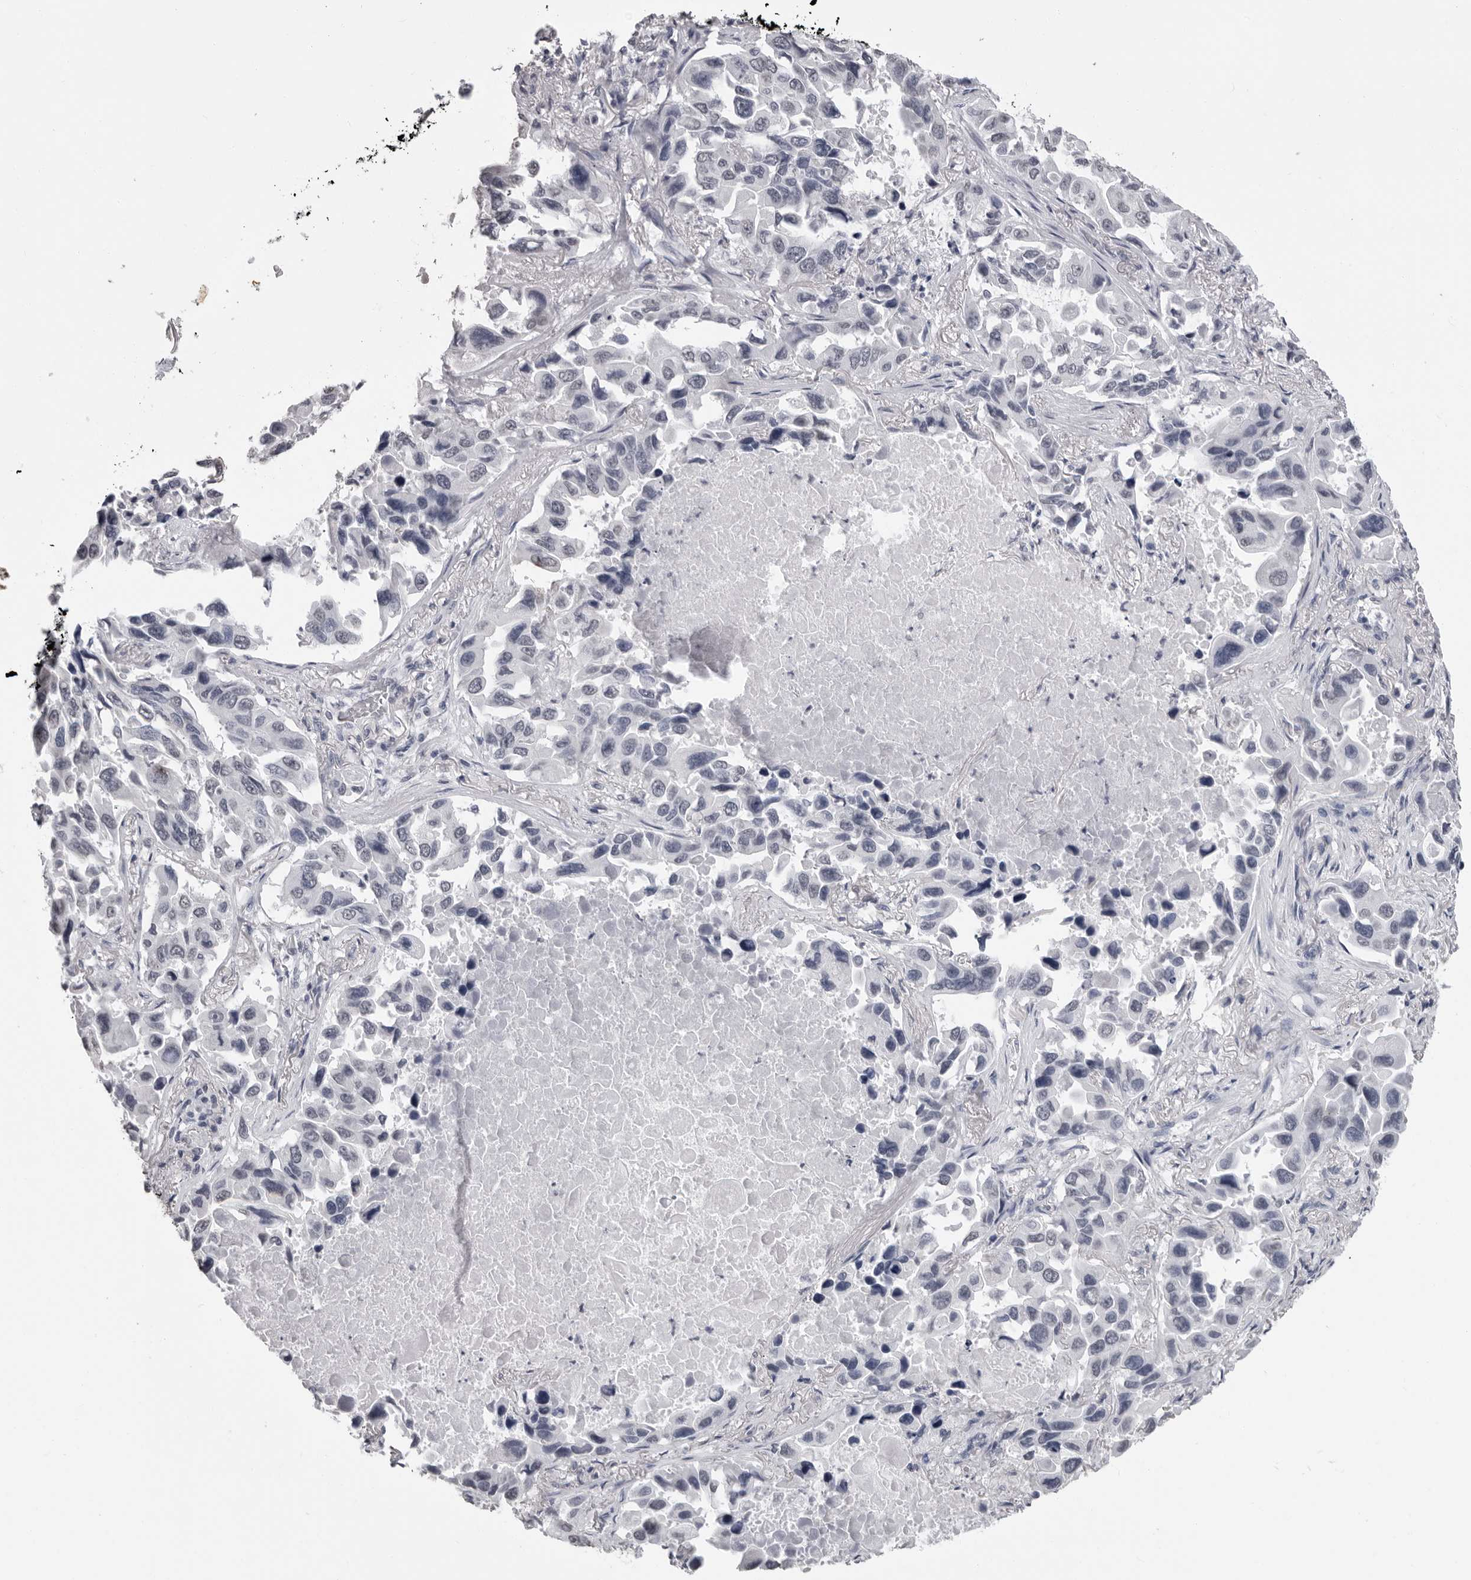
{"staining": {"intensity": "negative", "quantity": "none", "location": "none"}, "tissue": "lung cancer", "cell_type": "Tumor cells", "image_type": "cancer", "snomed": [{"axis": "morphology", "description": "Adenocarcinoma, NOS"}, {"axis": "topography", "description": "Lung"}], "caption": "Immunohistochemistry of human lung cancer exhibits no staining in tumor cells. (IHC, brightfield microscopy, high magnification).", "gene": "HEPACAM", "patient": {"sex": "male", "age": 64}}